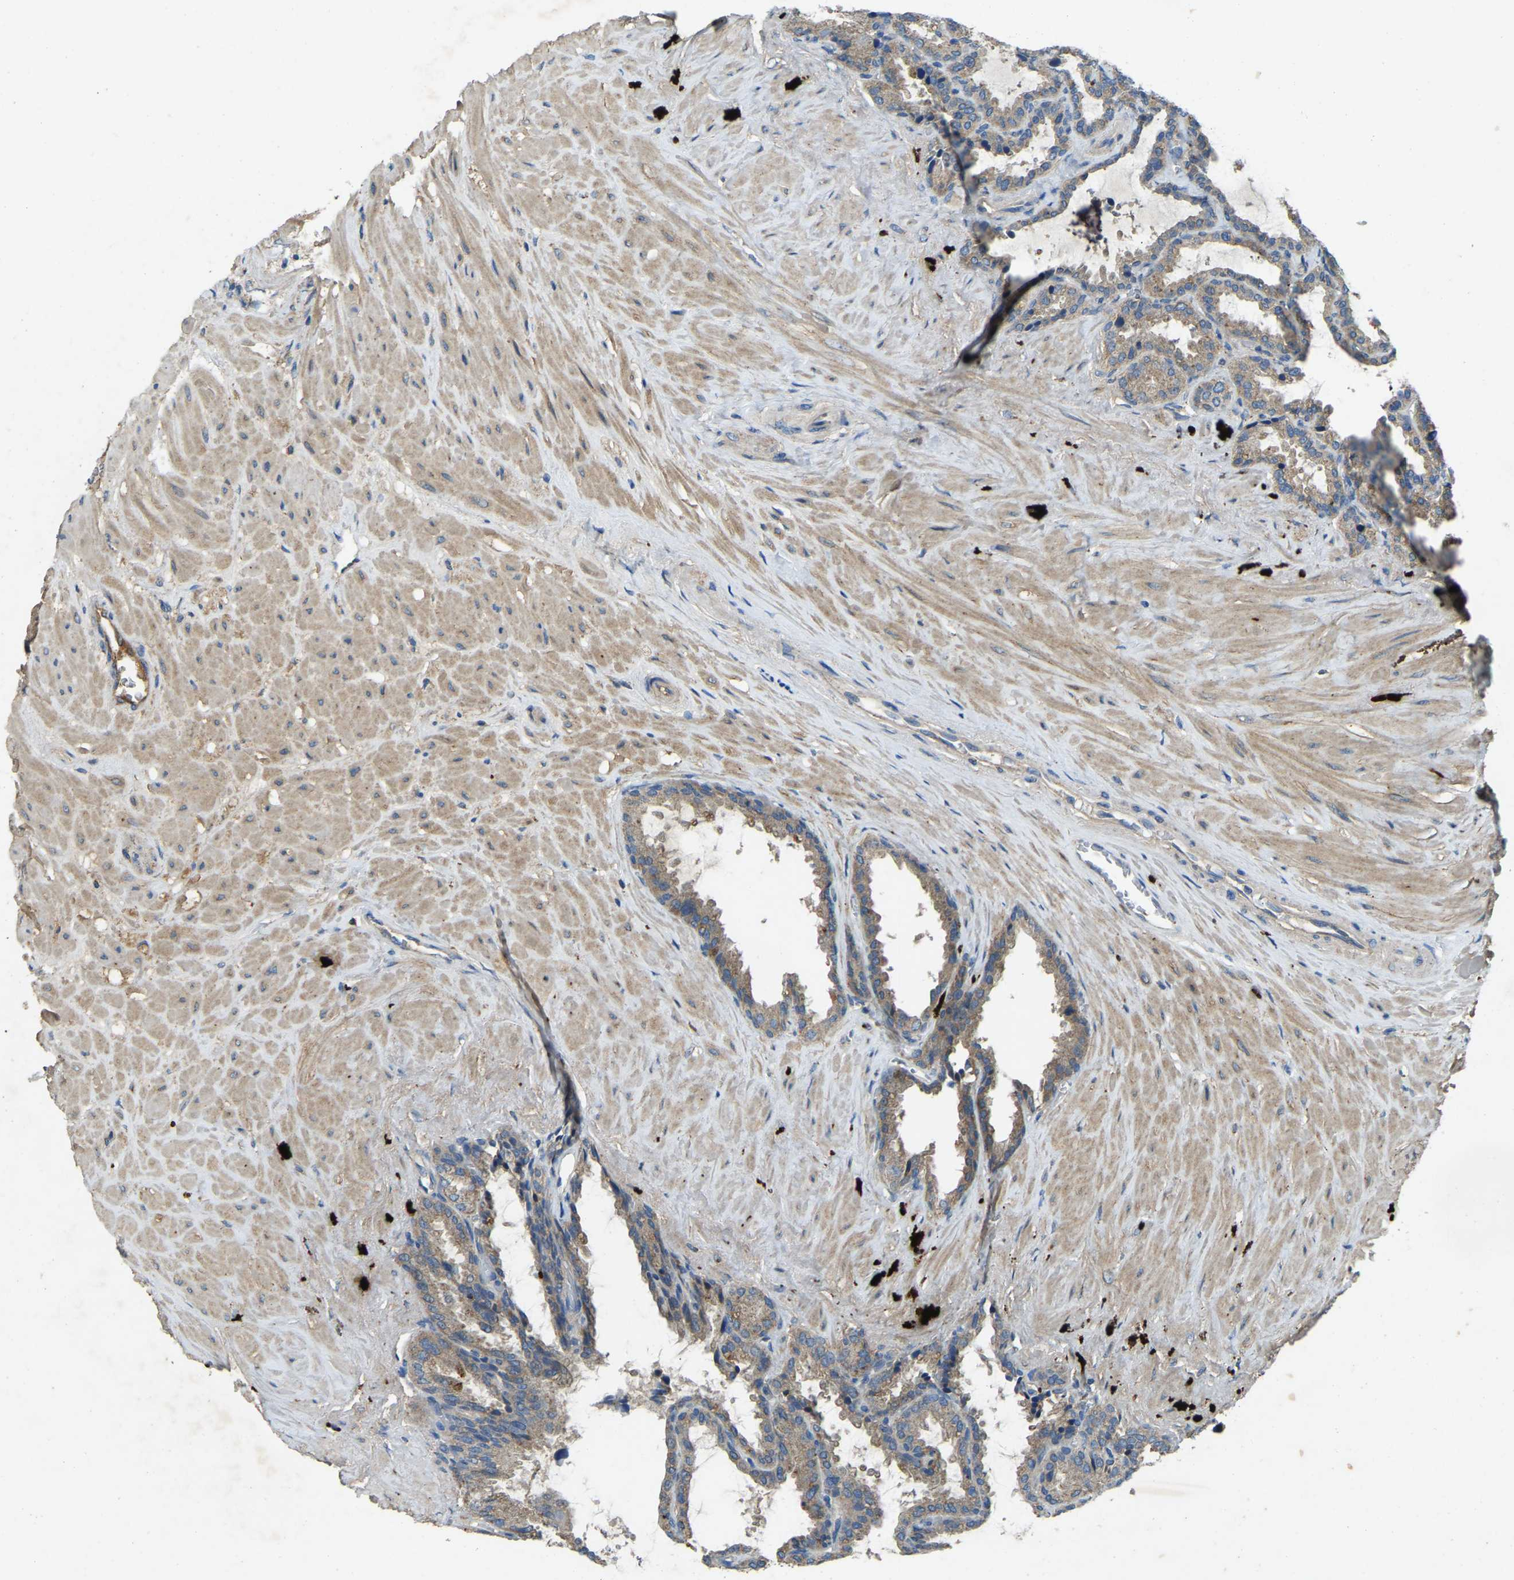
{"staining": {"intensity": "weak", "quantity": ">75%", "location": "cytoplasmic/membranous"}, "tissue": "seminal vesicle", "cell_type": "Glandular cells", "image_type": "normal", "snomed": [{"axis": "morphology", "description": "Normal tissue, NOS"}, {"axis": "topography", "description": "Seminal veicle"}], "caption": "Immunohistochemistry (DAB (3,3'-diaminobenzidine)) staining of benign human seminal vesicle shows weak cytoplasmic/membranous protein staining in about >75% of glandular cells. (Brightfield microscopy of DAB IHC at high magnification).", "gene": "ATP8B1", "patient": {"sex": "male", "age": 46}}